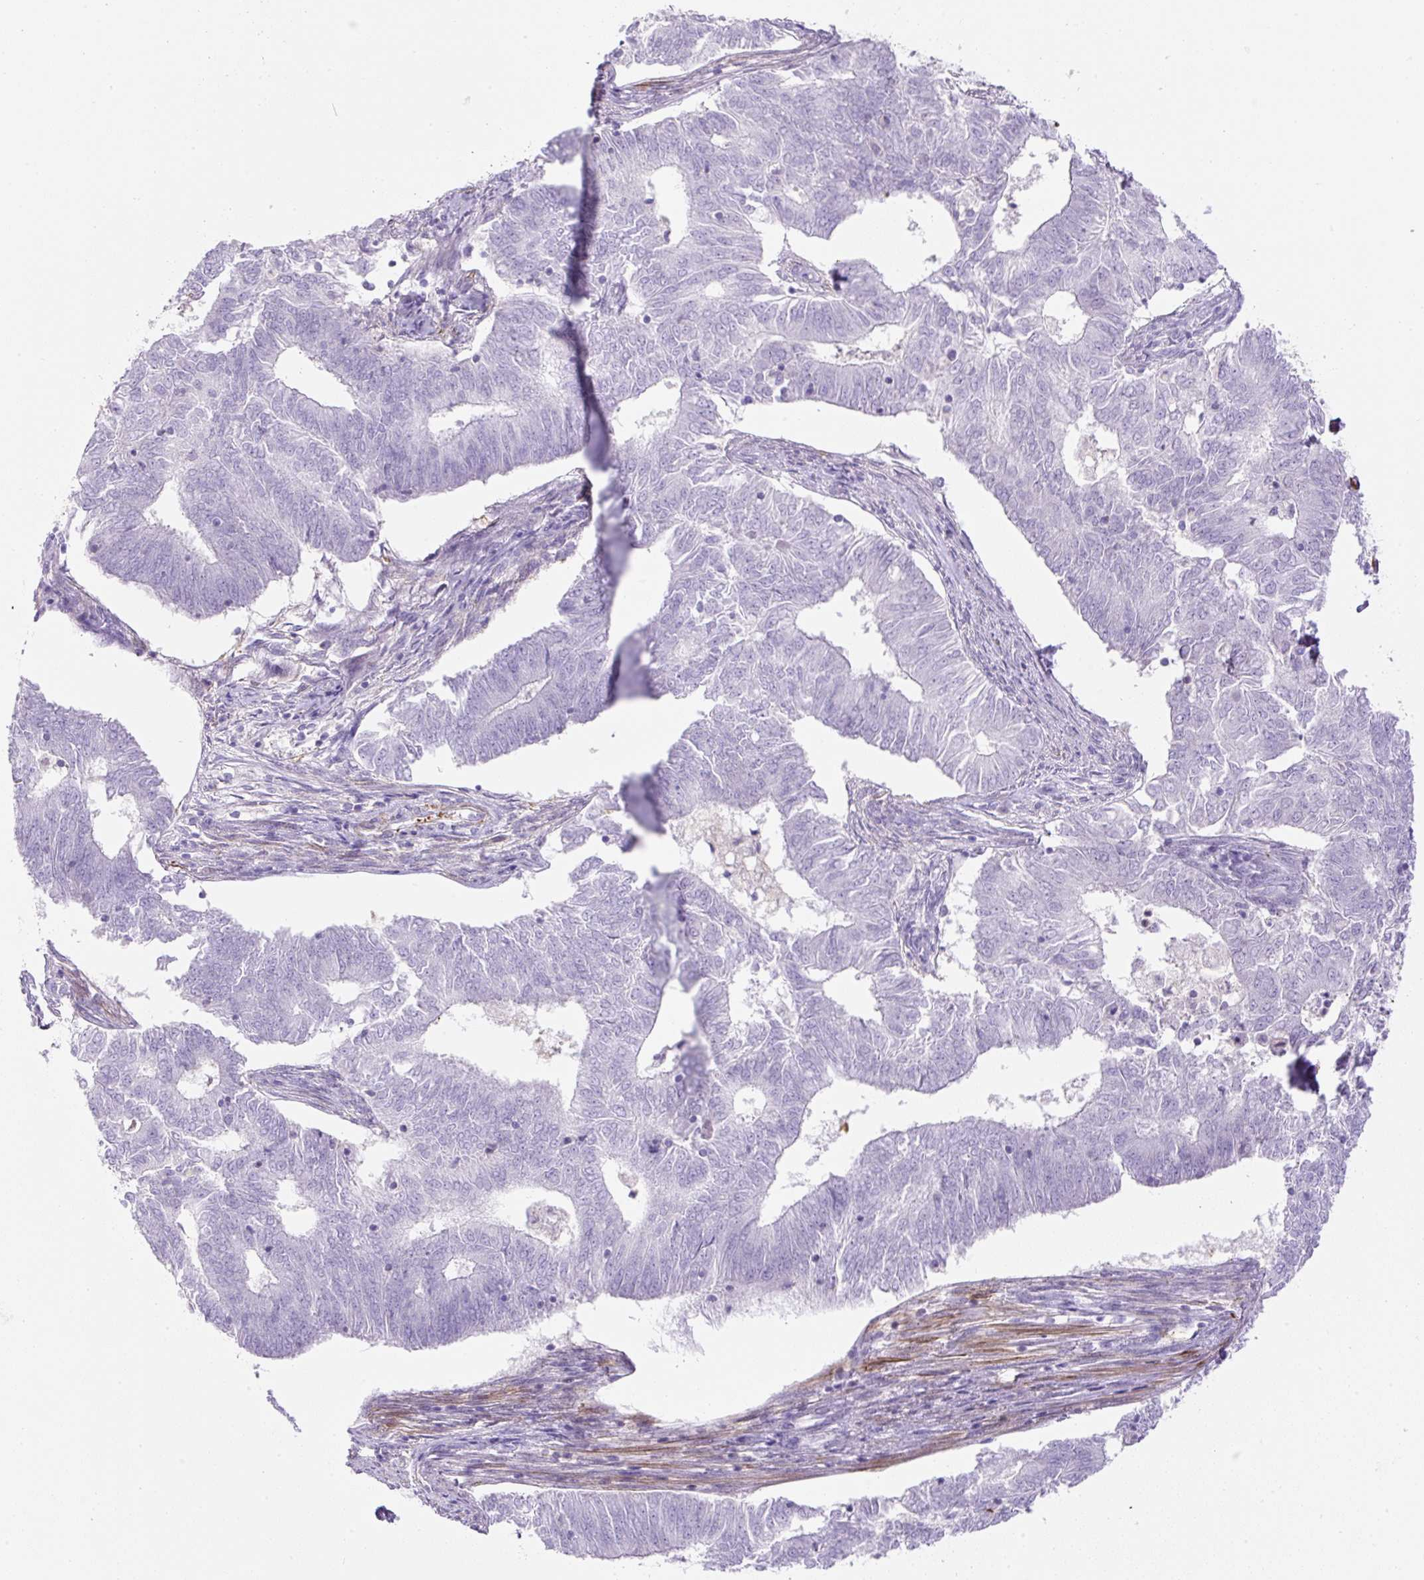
{"staining": {"intensity": "negative", "quantity": "none", "location": "none"}, "tissue": "endometrial cancer", "cell_type": "Tumor cells", "image_type": "cancer", "snomed": [{"axis": "morphology", "description": "Adenocarcinoma, NOS"}, {"axis": "topography", "description": "Endometrium"}], "caption": "DAB immunohistochemical staining of human endometrial cancer shows no significant expression in tumor cells. (Brightfield microscopy of DAB (3,3'-diaminobenzidine) immunohistochemistry at high magnification).", "gene": "B3GALT5", "patient": {"sex": "female", "age": 62}}